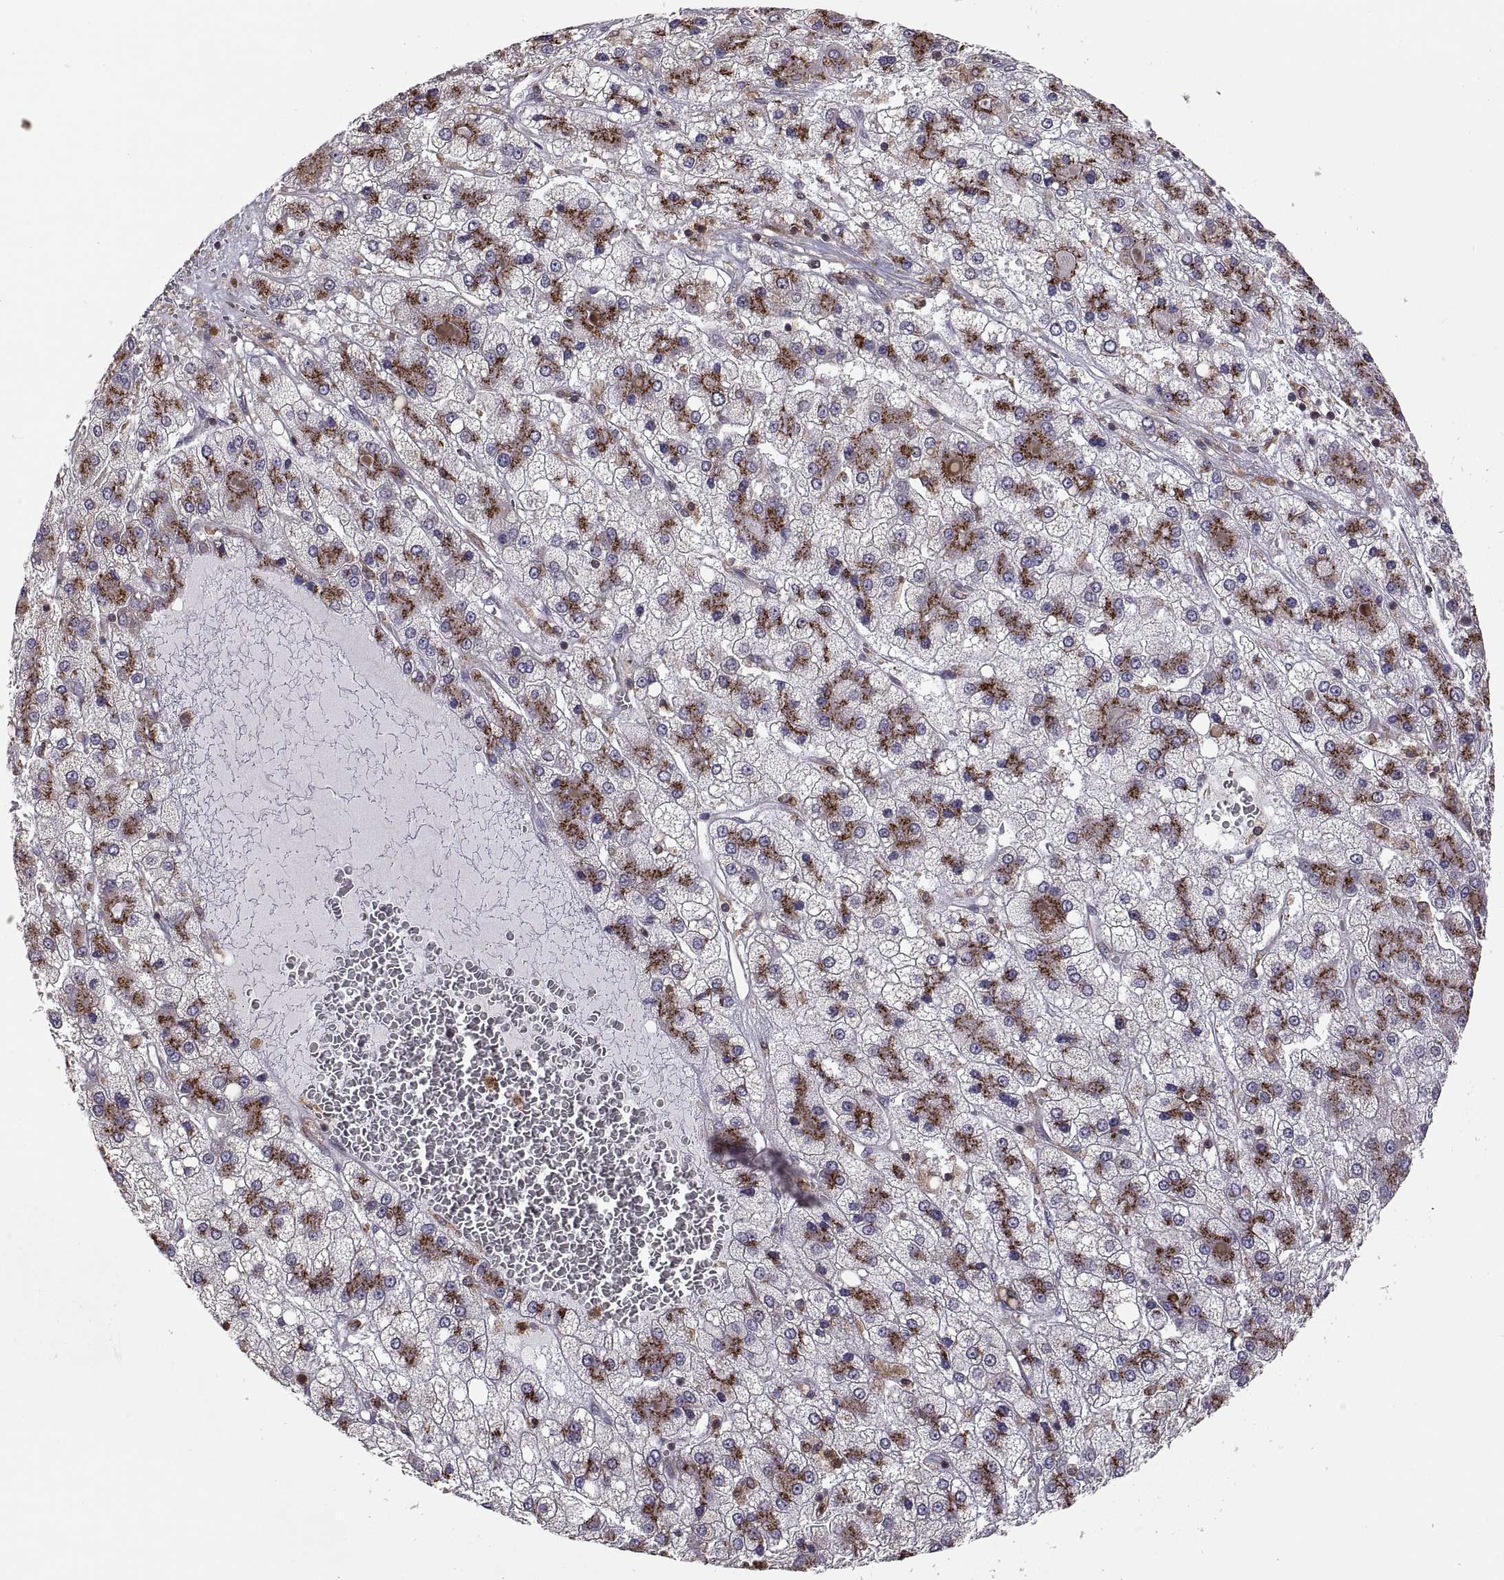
{"staining": {"intensity": "strong", "quantity": ">75%", "location": "cytoplasmic/membranous"}, "tissue": "liver cancer", "cell_type": "Tumor cells", "image_type": "cancer", "snomed": [{"axis": "morphology", "description": "Carcinoma, Hepatocellular, NOS"}, {"axis": "topography", "description": "Liver"}], "caption": "Strong cytoplasmic/membranous staining for a protein is seen in about >75% of tumor cells of hepatocellular carcinoma (liver) using IHC.", "gene": "ACAP1", "patient": {"sex": "male", "age": 73}}